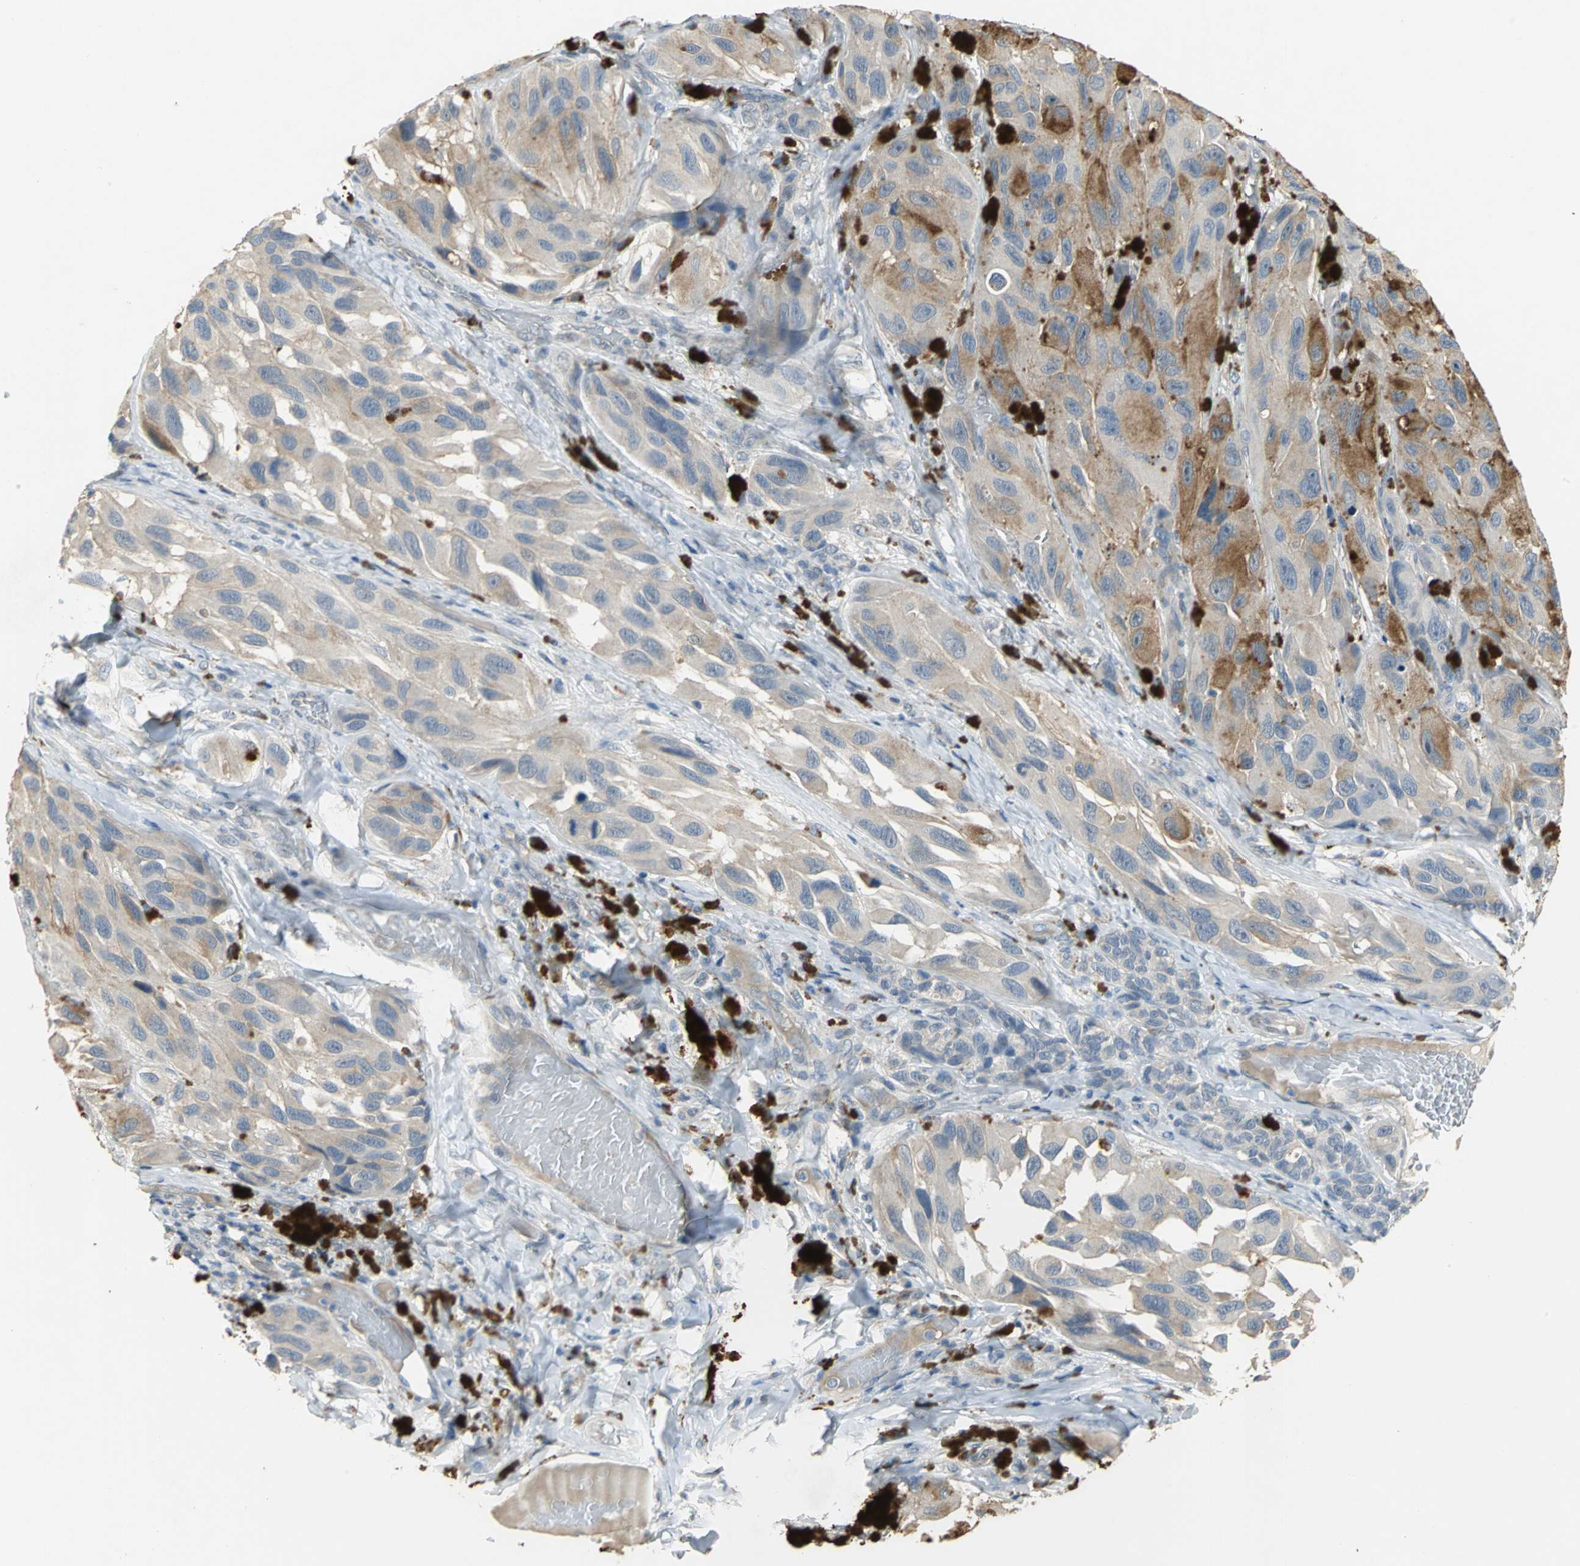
{"staining": {"intensity": "moderate", "quantity": "25%-75%", "location": "cytoplasmic/membranous"}, "tissue": "melanoma", "cell_type": "Tumor cells", "image_type": "cancer", "snomed": [{"axis": "morphology", "description": "Malignant melanoma, NOS"}, {"axis": "topography", "description": "Skin"}], "caption": "Malignant melanoma was stained to show a protein in brown. There is medium levels of moderate cytoplasmic/membranous expression in approximately 25%-75% of tumor cells. The staining was performed using DAB (3,3'-diaminobenzidine) to visualize the protein expression in brown, while the nuclei were stained in blue with hematoxylin (Magnification: 20x).", "gene": "IL17RB", "patient": {"sex": "female", "age": 73}}